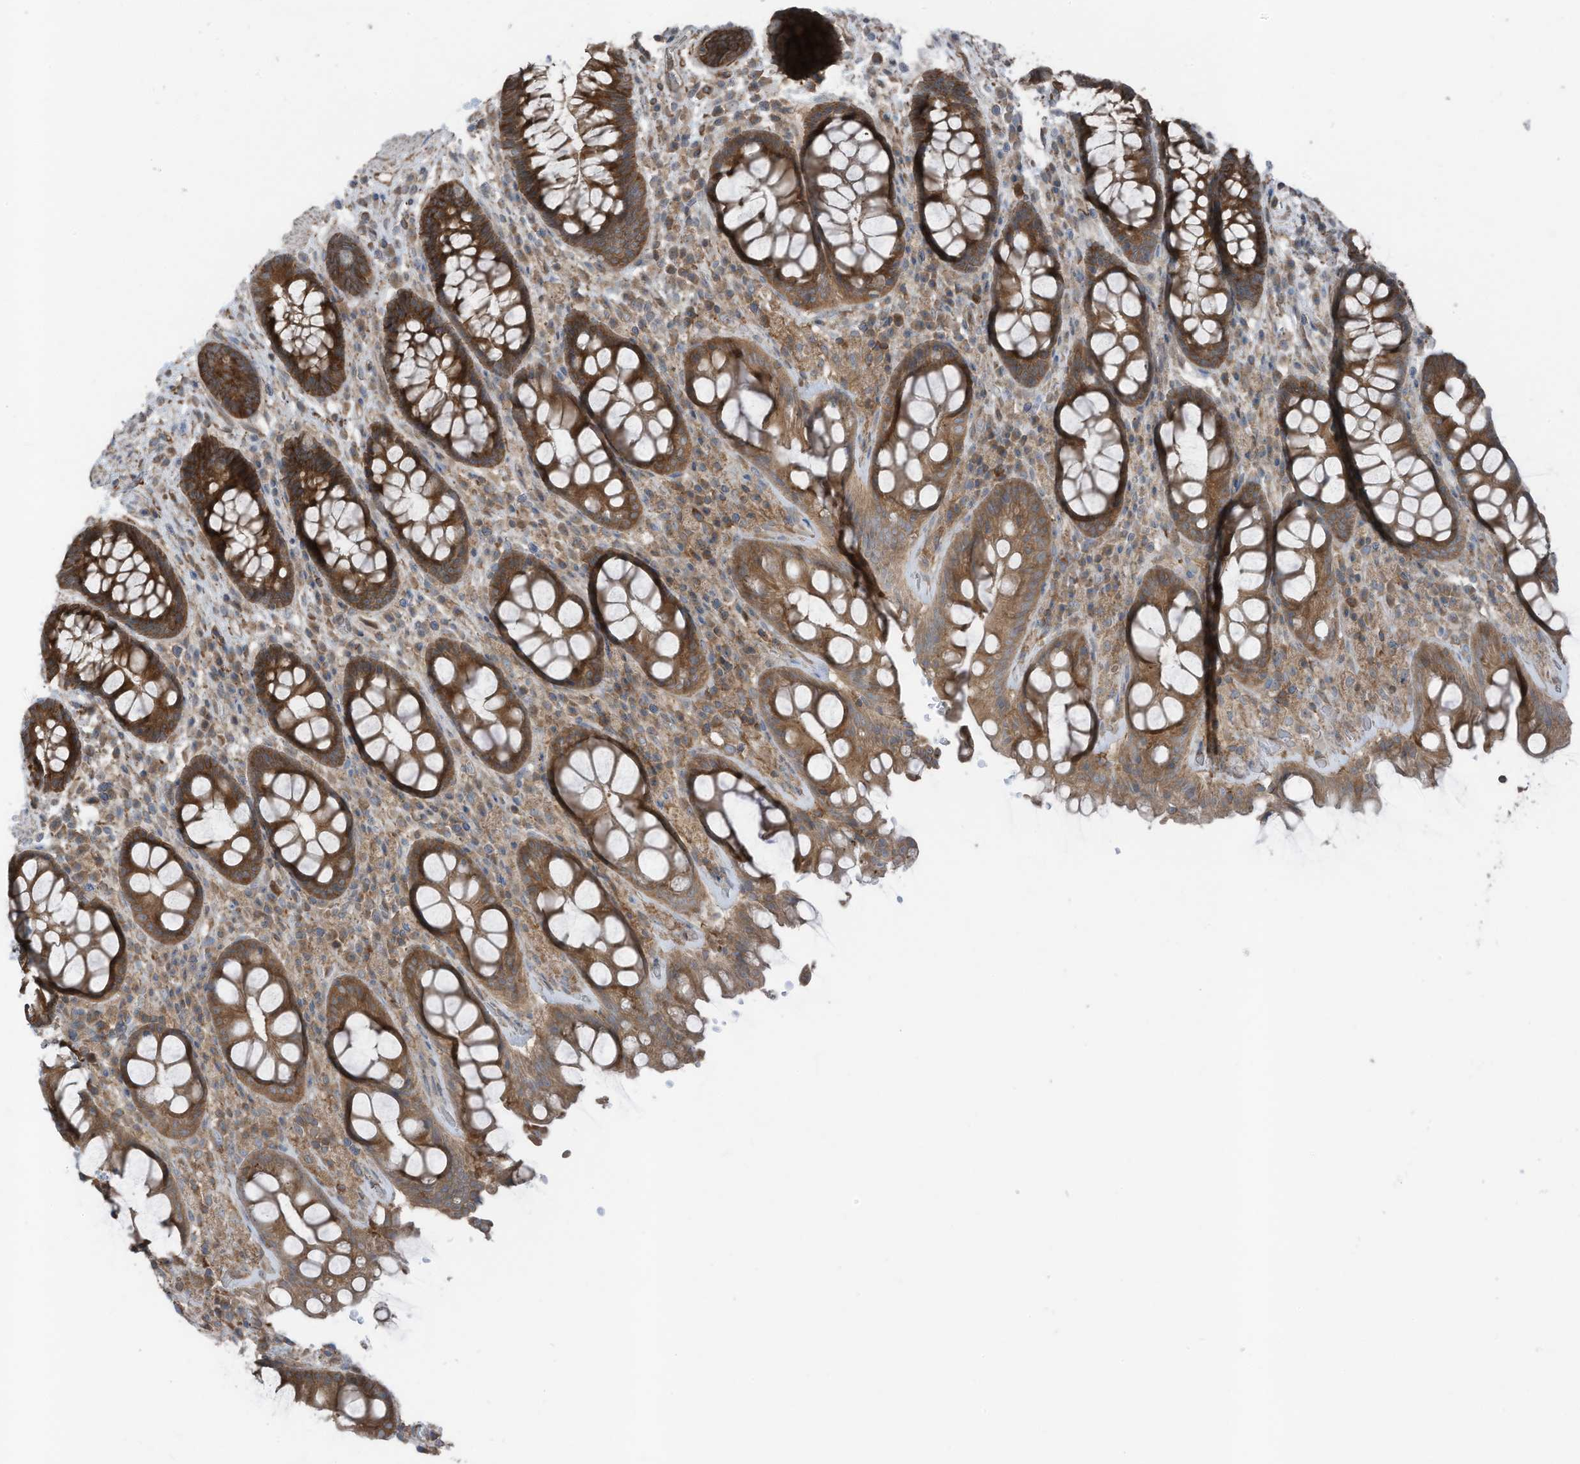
{"staining": {"intensity": "moderate", "quantity": ">75%", "location": "cytoplasmic/membranous"}, "tissue": "rectum", "cell_type": "Glandular cells", "image_type": "normal", "snomed": [{"axis": "morphology", "description": "Normal tissue, NOS"}, {"axis": "topography", "description": "Rectum"}], "caption": "High-power microscopy captured an immunohistochemistry photomicrograph of normal rectum, revealing moderate cytoplasmic/membranous positivity in approximately >75% of glandular cells.", "gene": "TXNDC9", "patient": {"sex": "male", "age": 64}}